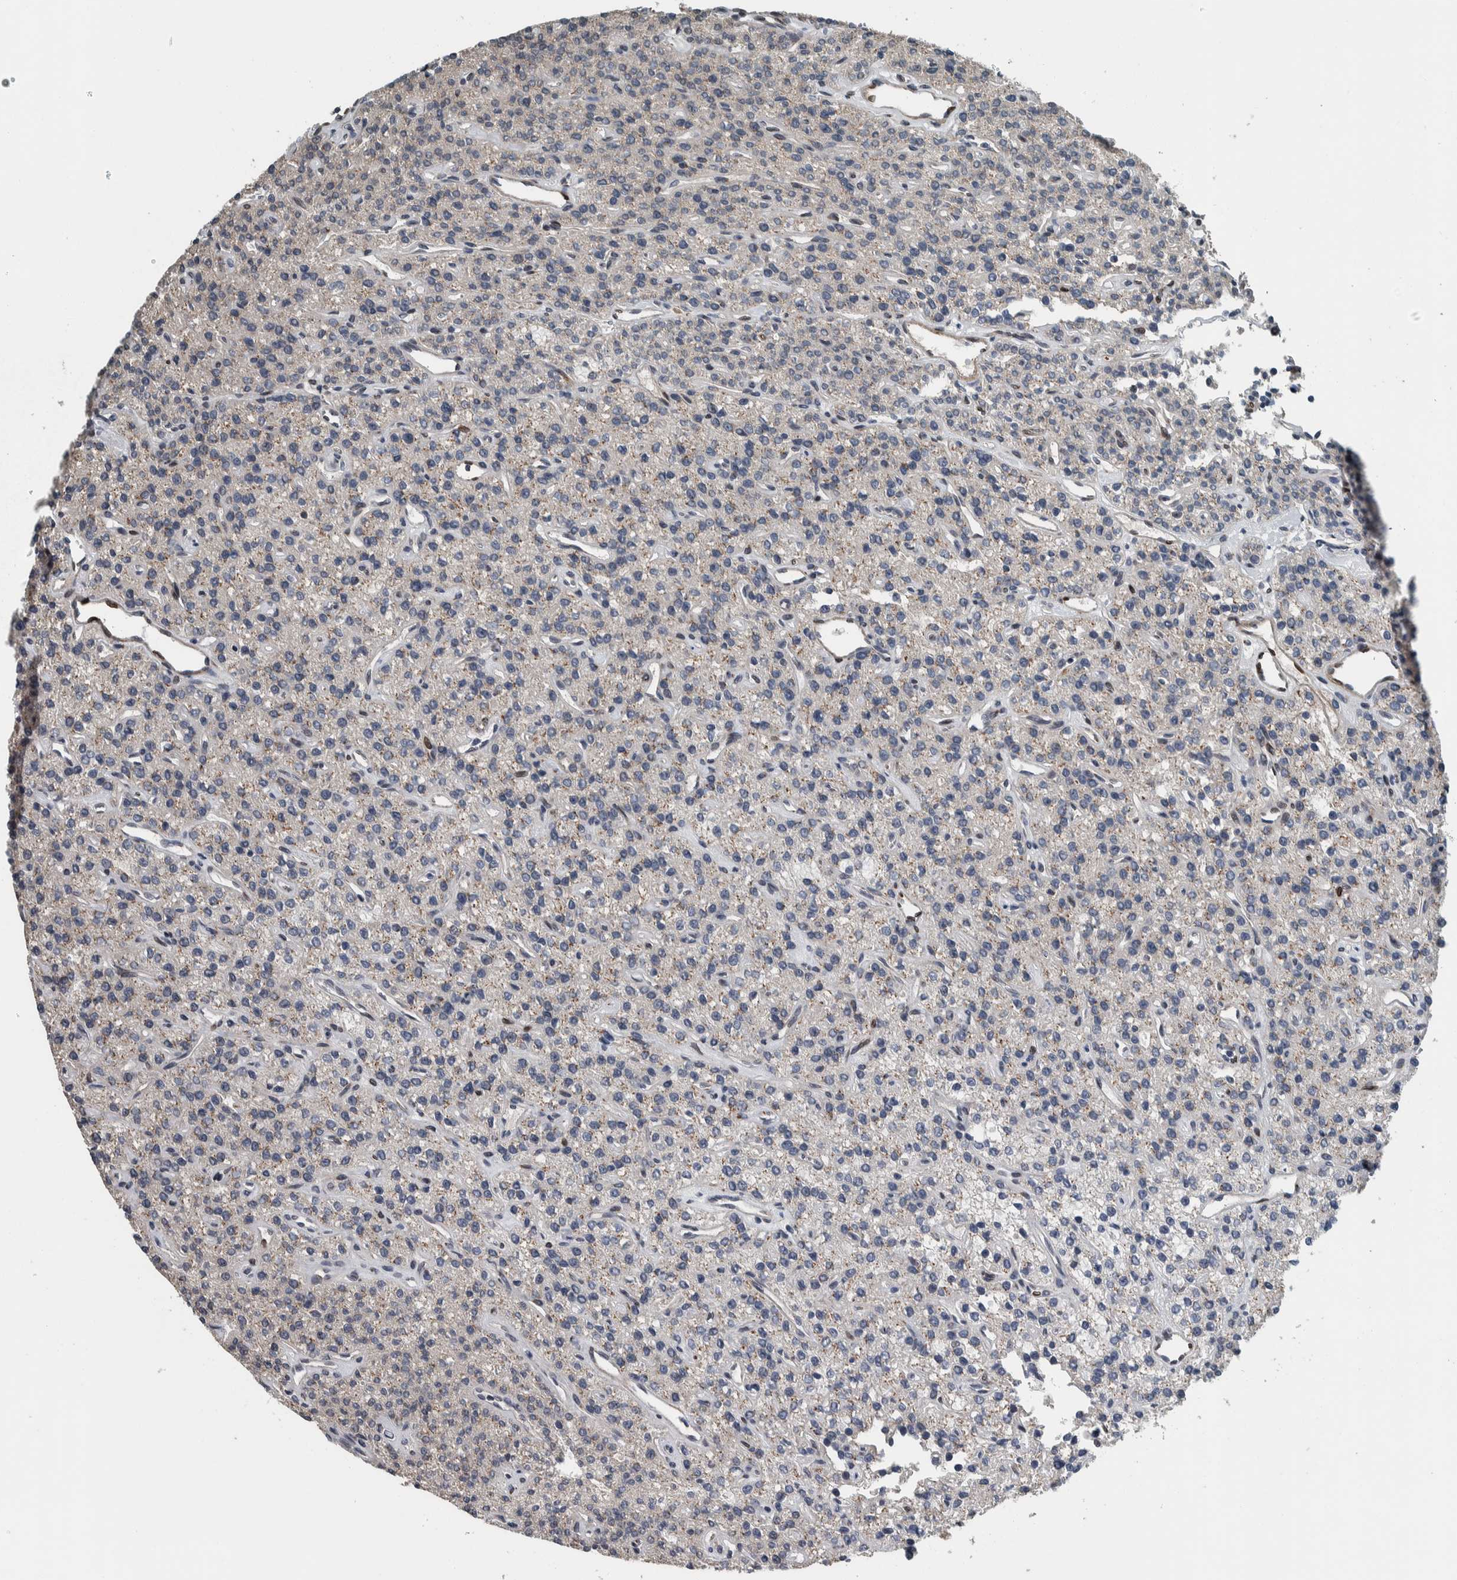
{"staining": {"intensity": "moderate", "quantity": "<25%", "location": "cytoplasmic/membranous,nuclear"}, "tissue": "parathyroid gland", "cell_type": "Glandular cells", "image_type": "normal", "snomed": [{"axis": "morphology", "description": "Normal tissue, NOS"}, {"axis": "topography", "description": "Parathyroid gland"}], "caption": "A brown stain shows moderate cytoplasmic/membranous,nuclear expression of a protein in glandular cells of normal human parathyroid gland.", "gene": "FAM135B", "patient": {"sex": "male", "age": 46}}